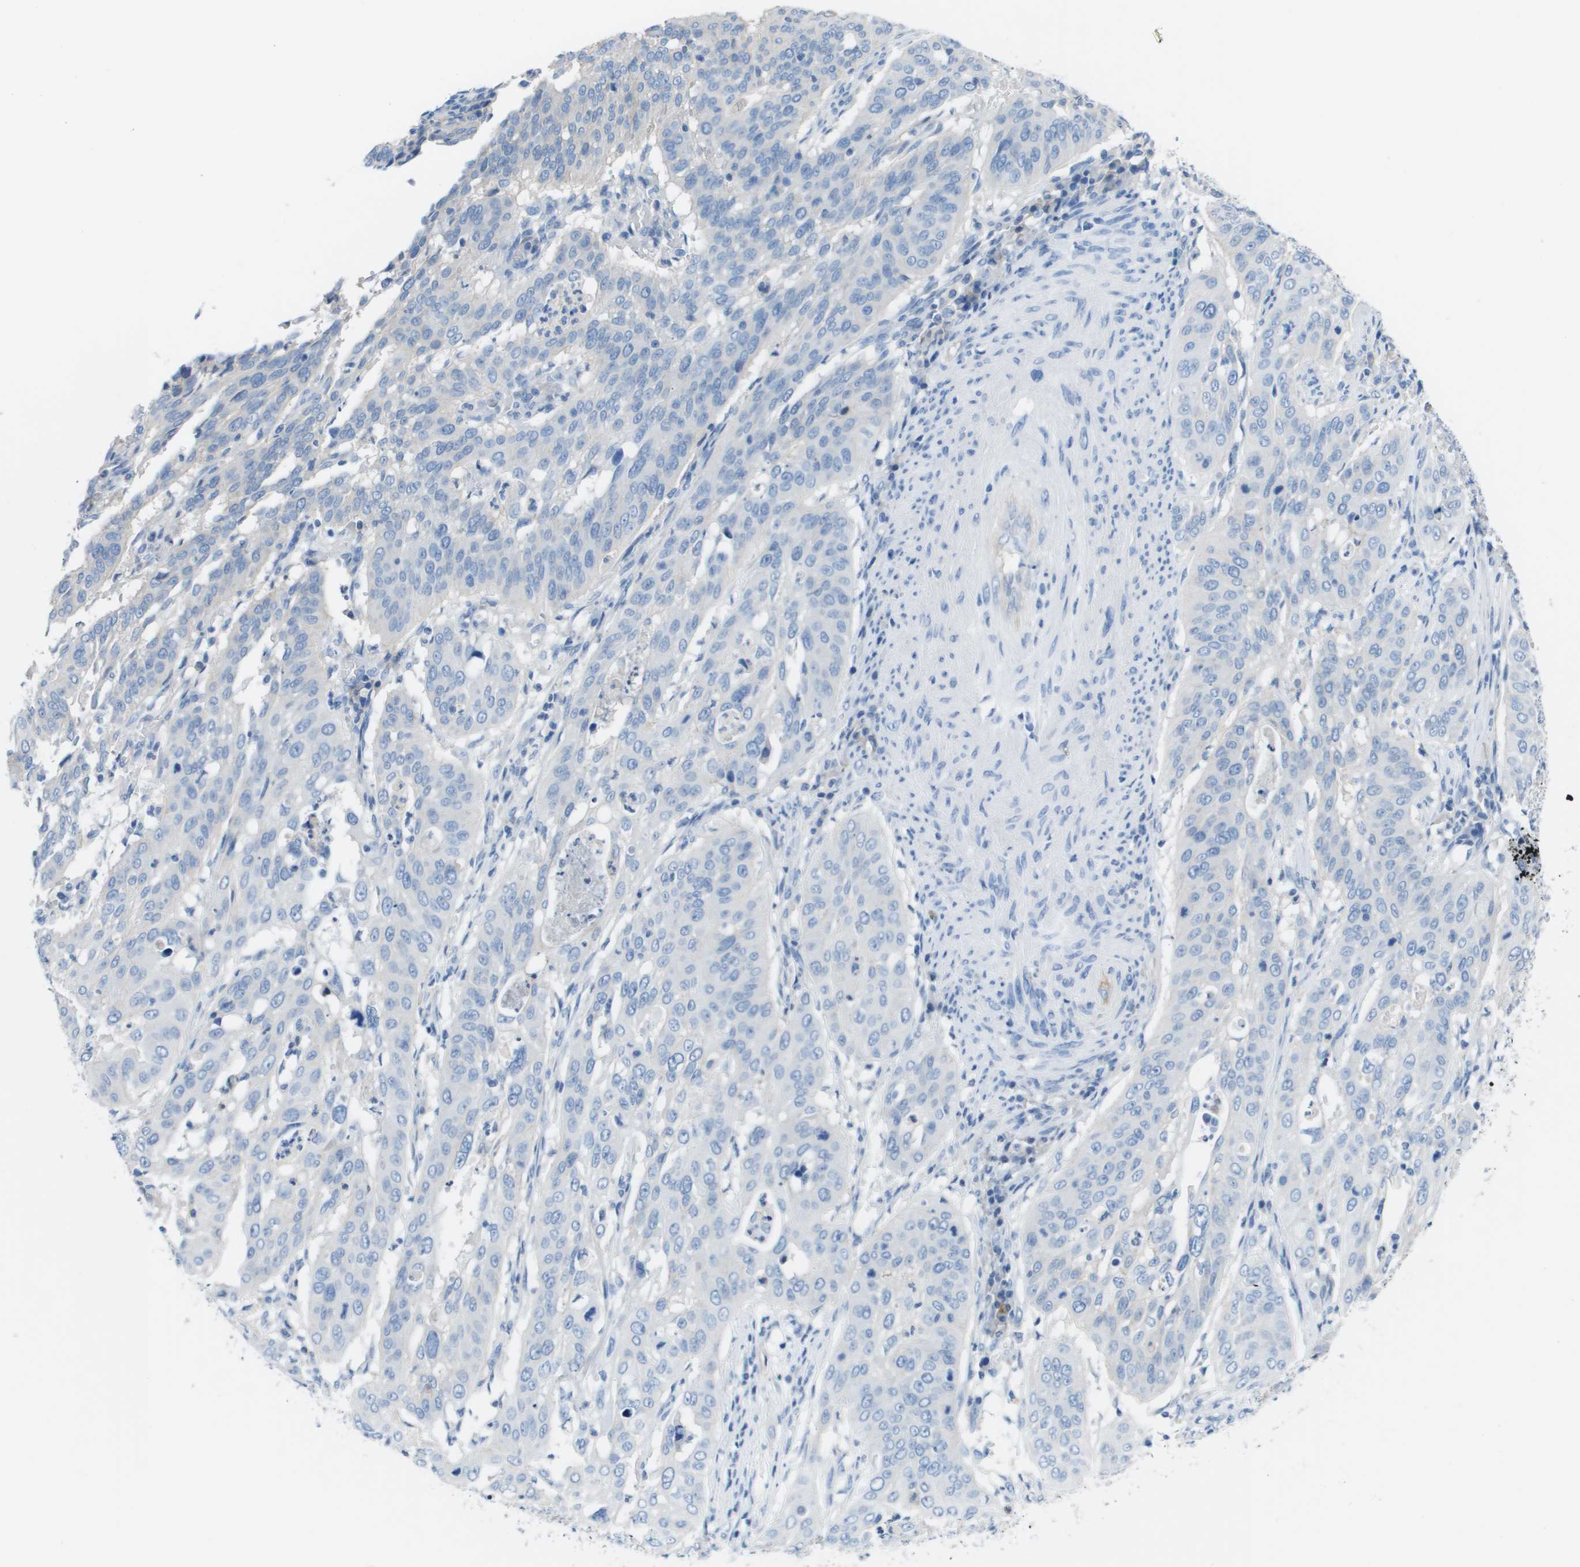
{"staining": {"intensity": "negative", "quantity": "none", "location": "none"}, "tissue": "cervical cancer", "cell_type": "Tumor cells", "image_type": "cancer", "snomed": [{"axis": "morphology", "description": "Normal tissue, NOS"}, {"axis": "morphology", "description": "Squamous cell carcinoma, NOS"}, {"axis": "topography", "description": "Cervix"}], "caption": "Cervical cancer (squamous cell carcinoma) was stained to show a protein in brown. There is no significant expression in tumor cells.", "gene": "CD46", "patient": {"sex": "female", "age": 39}}